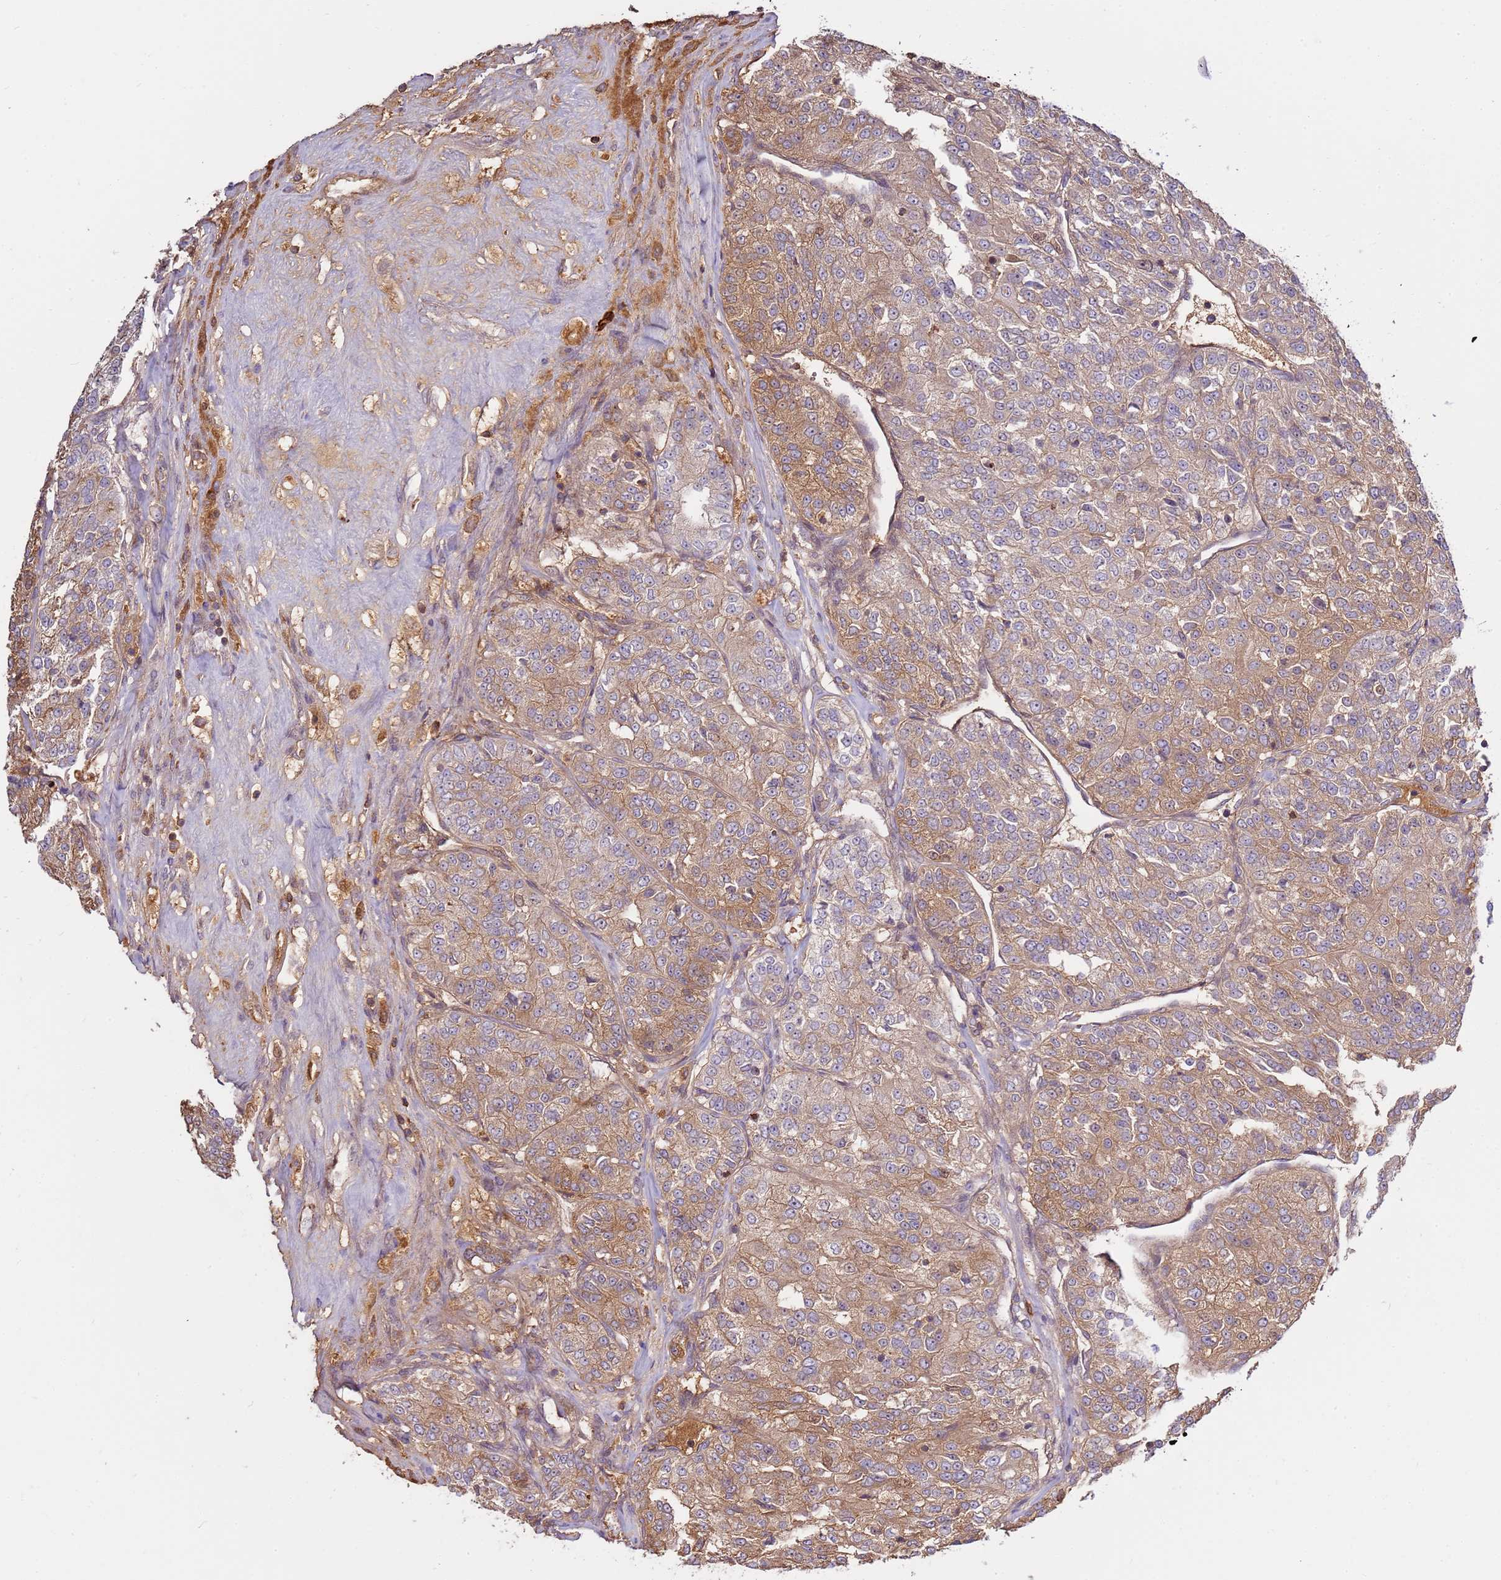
{"staining": {"intensity": "moderate", "quantity": ">75%", "location": "cytoplasmic/membranous"}, "tissue": "renal cancer", "cell_type": "Tumor cells", "image_type": "cancer", "snomed": [{"axis": "morphology", "description": "Adenocarcinoma, NOS"}, {"axis": "topography", "description": "Kidney"}], "caption": "Protein staining demonstrates moderate cytoplasmic/membranous expression in about >75% of tumor cells in renal adenocarcinoma.", "gene": "ZNF624", "patient": {"sex": "female", "age": 63}}